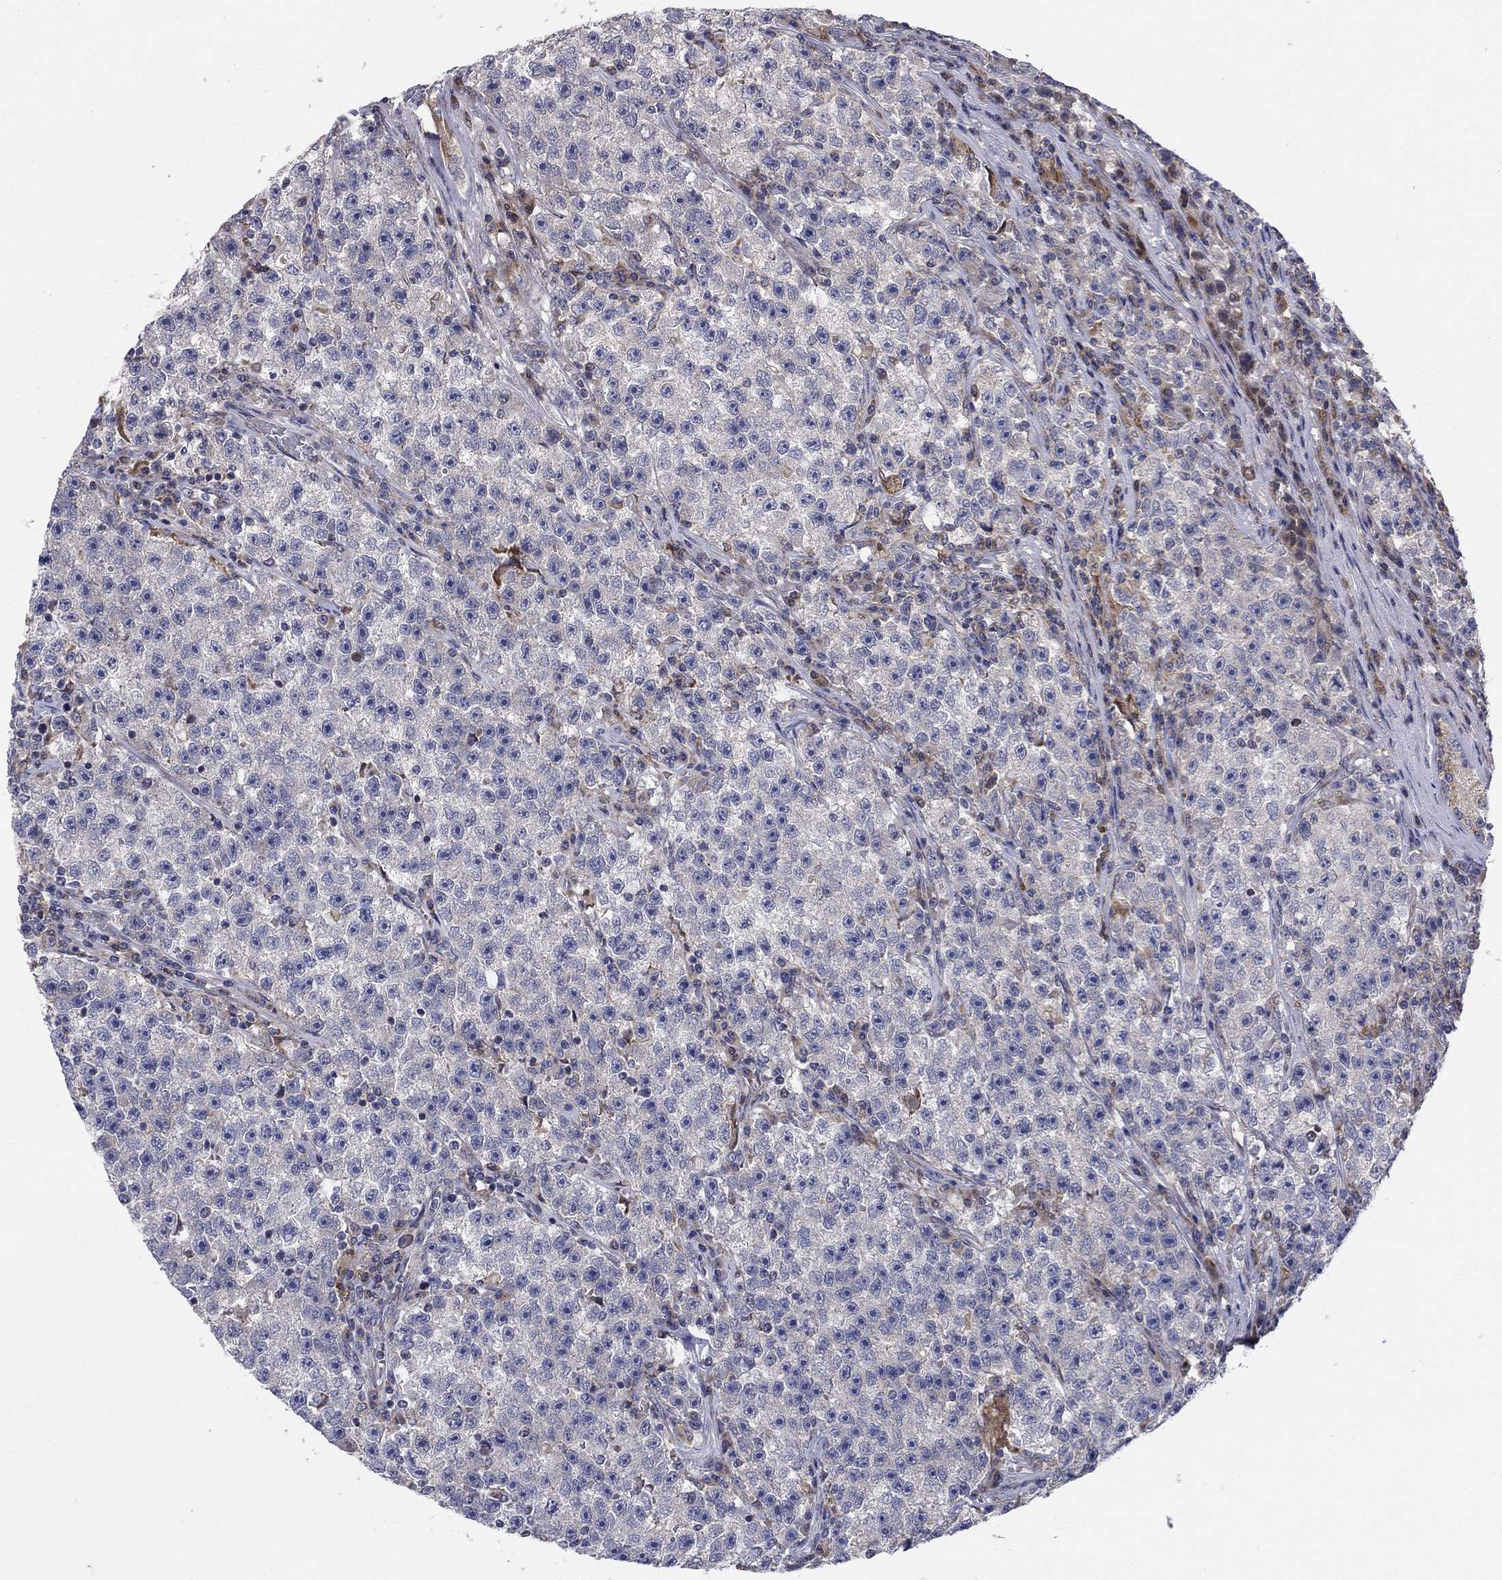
{"staining": {"intensity": "negative", "quantity": "none", "location": "none"}, "tissue": "testis cancer", "cell_type": "Tumor cells", "image_type": "cancer", "snomed": [{"axis": "morphology", "description": "Seminoma, NOS"}, {"axis": "topography", "description": "Testis"}], "caption": "Testis seminoma was stained to show a protein in brown. There is no significant staining in tumor cells.", "gene": "MMAA", "patient": {"sex": "male", "age": 22}}